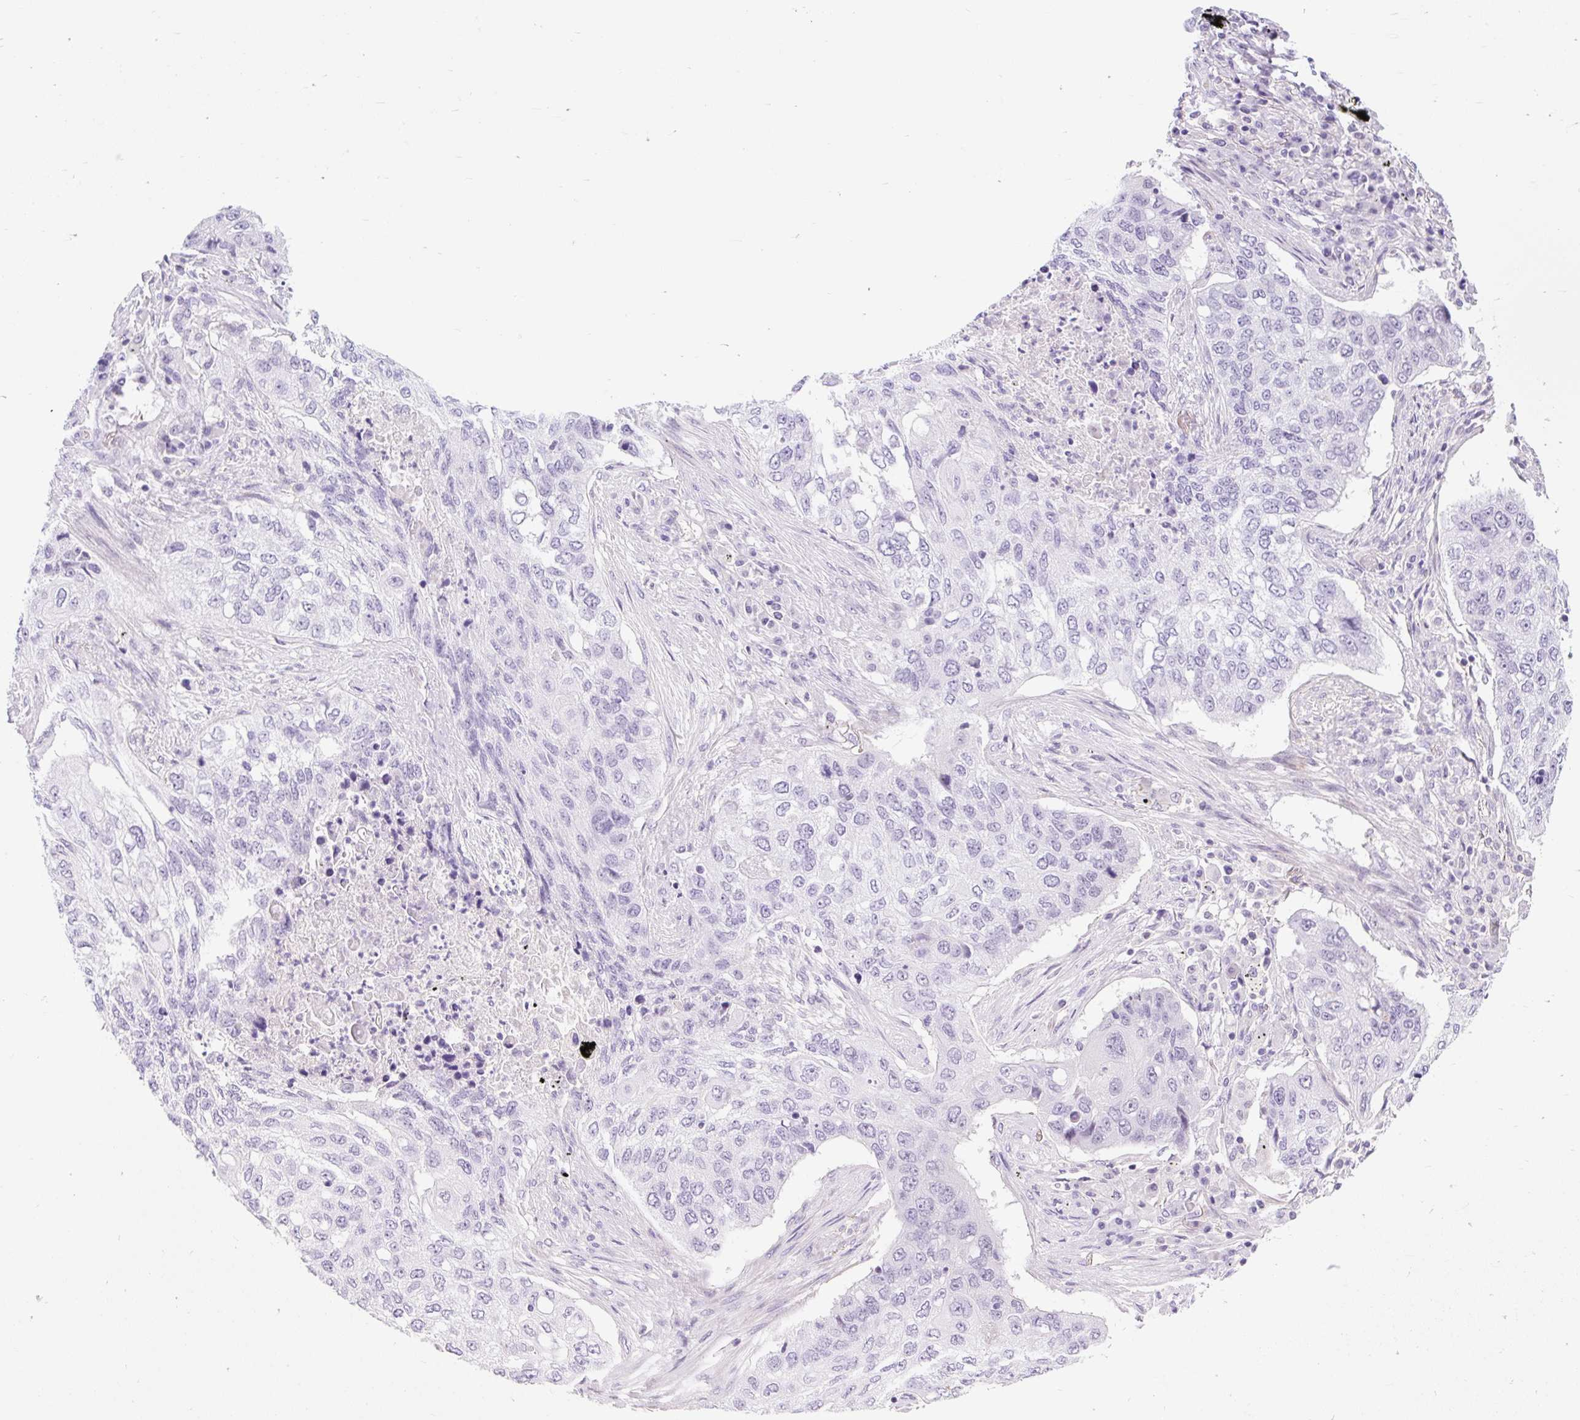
{"staining": {"intensity": "negative", "quantity": "none", "location": "none"}, "tissue": "lung cancer", "cell_type": "Tumor cells", "image_type": "cancer", "snomed": [{"axis": "morphology", "description": "Squamous cell carcinoma, NOS"}, {"axis": "topography", "description": "Lung"}], "caption": "A histopathology image of human lung squamous cell carcinoma is negative for staining in tumor cells.", "gene": "SLC28A1", "patient": {"sex": "female", "age": 63}}